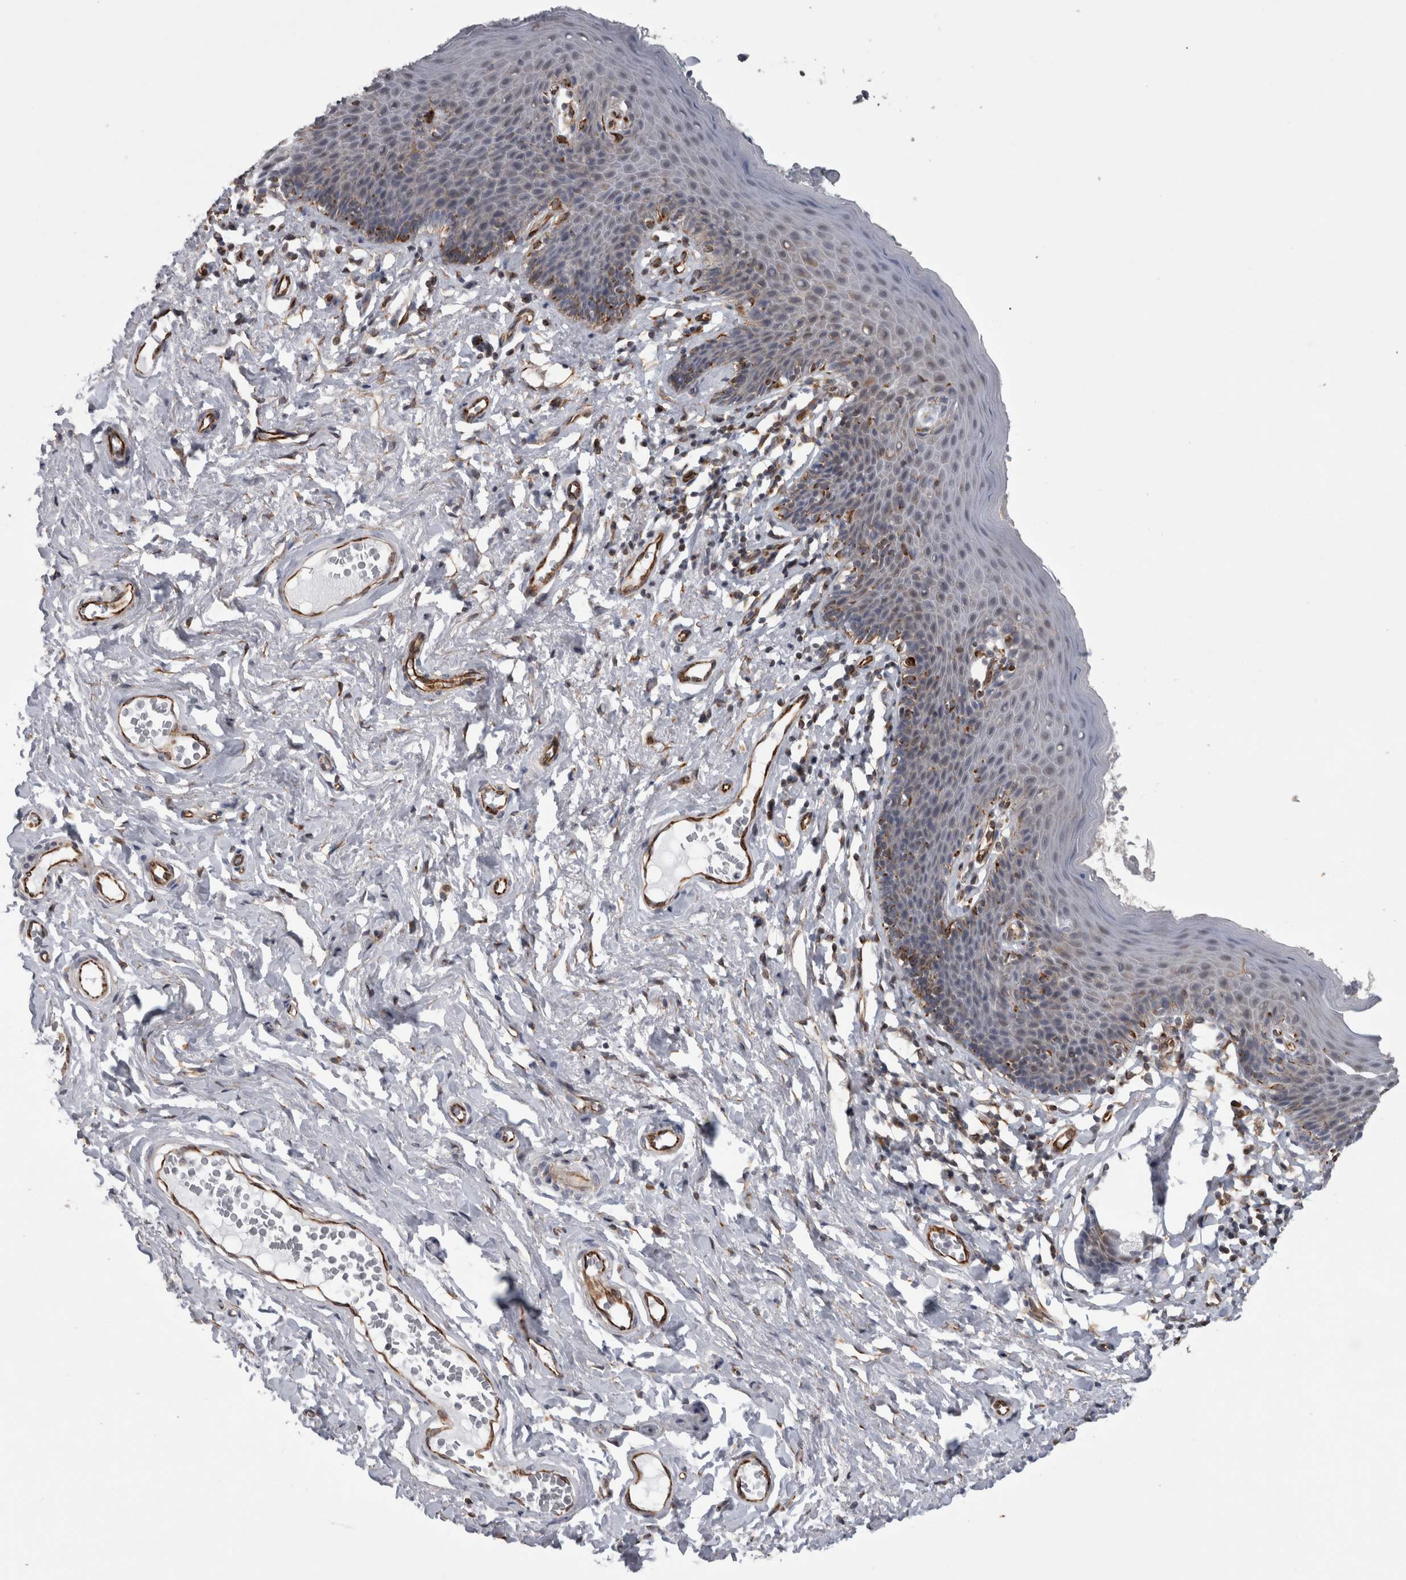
{"staining": {"intensity": "weak", "quantity": "<25%", "location": "cytoplasmic/membranous"}, "tissue": "skin", "cell_type": "Epidermal cells", "image_type": "normal", "snomed": [{"axis": "morphology", "description": "Normal tissue, NOS"}, {"axis": "topography", "description": "Vulva"}], "caption": "A photomicrograph of skin stained for a protein displays no brown staining in epidermal cells.", "gene": "ACOT7", "patient": {"sex": "female", "age": 66}}